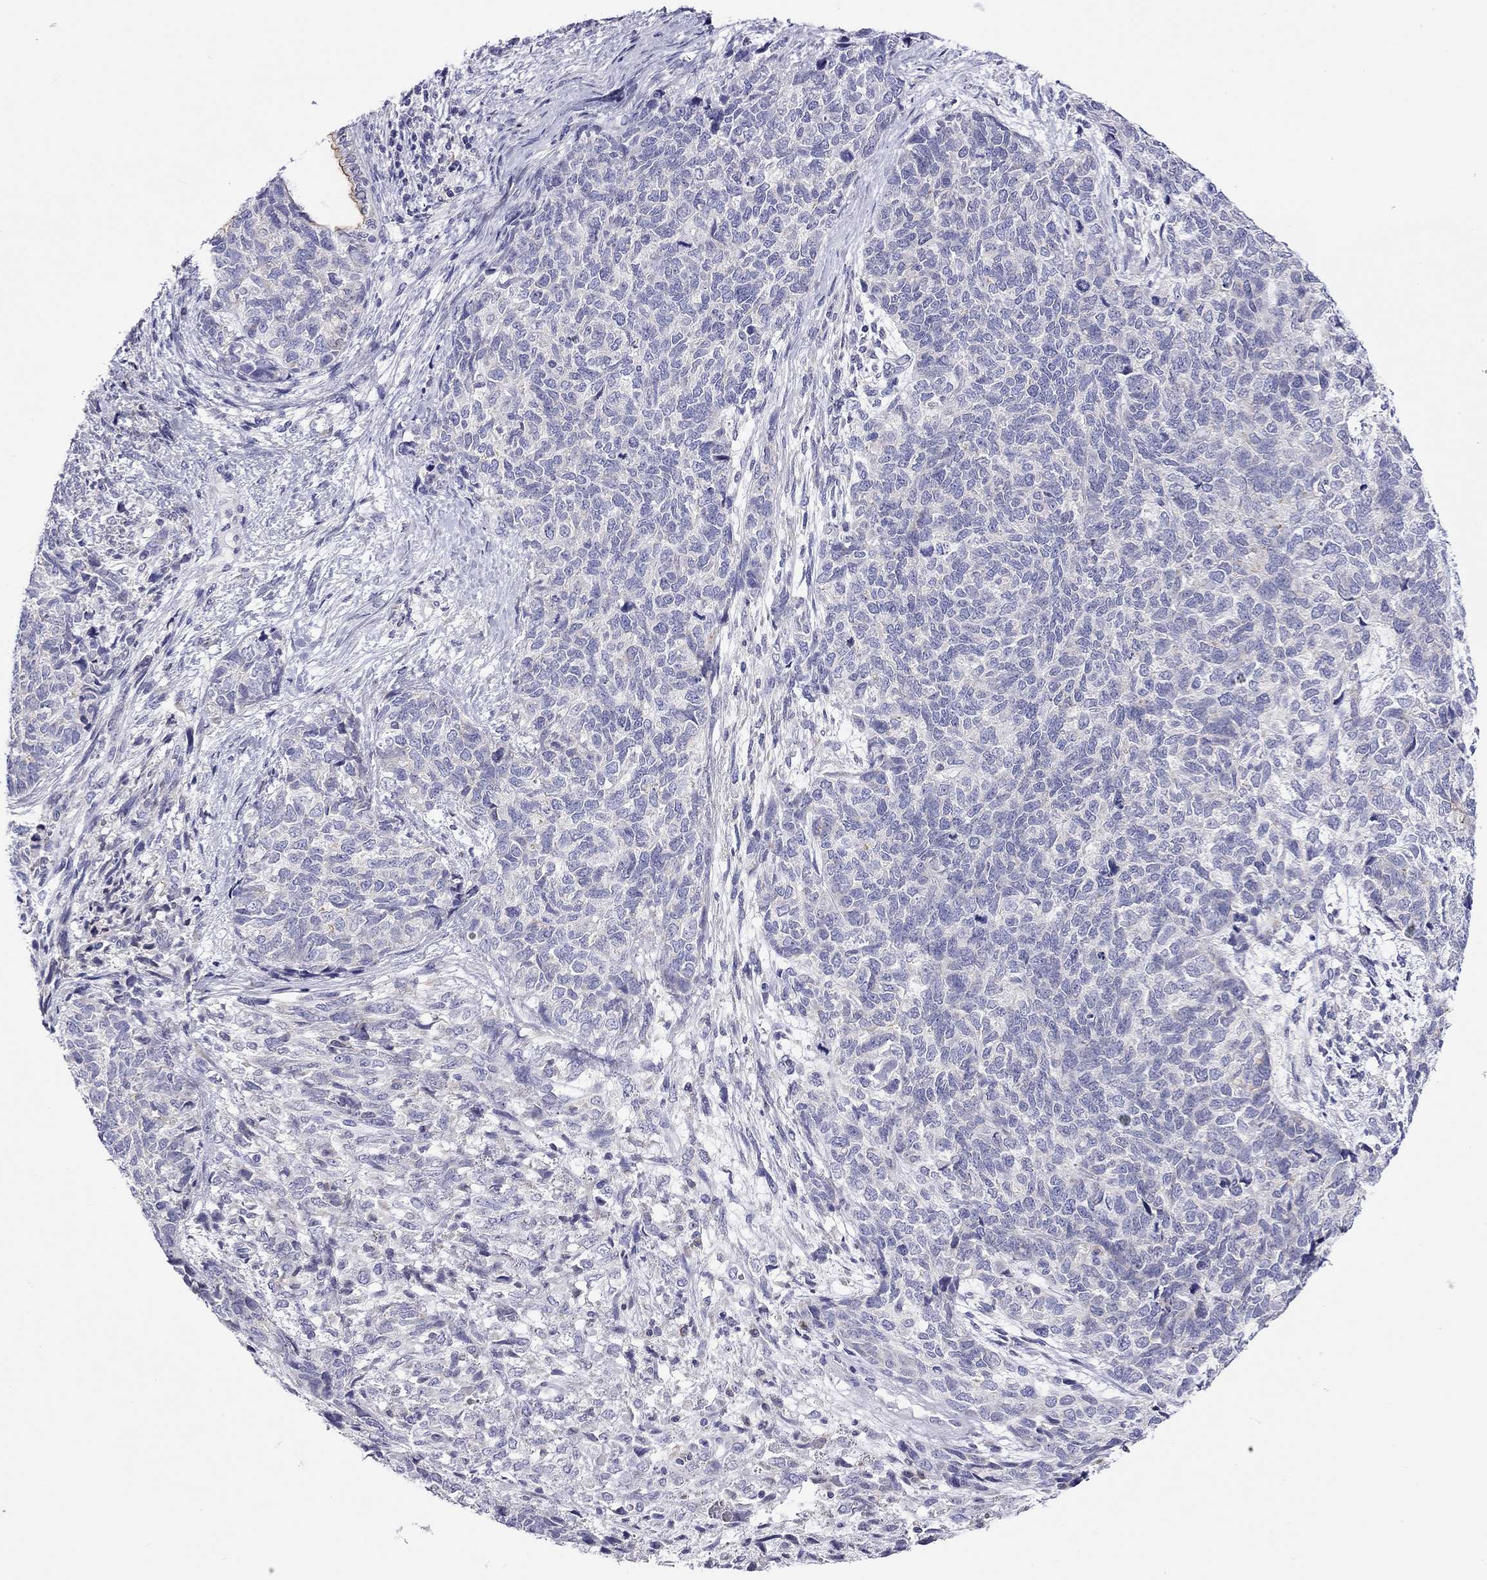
{"staining": {"intensity": "negative", "quantity": "none", "location": "none"}, "tissue": "cervical cancer", "cell_type": "Tumor cells", "image_type": "cancer", "snomed": [{"axis": "morphology", "description": "Squamous cell carcinoma, NOS"}, {"axis": "topography", "description": "Cervix"}], "caption": "A photomicrograph of cervical squamous cell carcinoma stained for a protein exhibits no brown staining in tumor cells. (Stains: DAB immunohistochemistry (IHC) with hematoxylin counter stain, Microscopy: brightfield microscopy at high magnification).", "gene": "SLC46A2", "patient": {"sex": "female", "age": 63}}